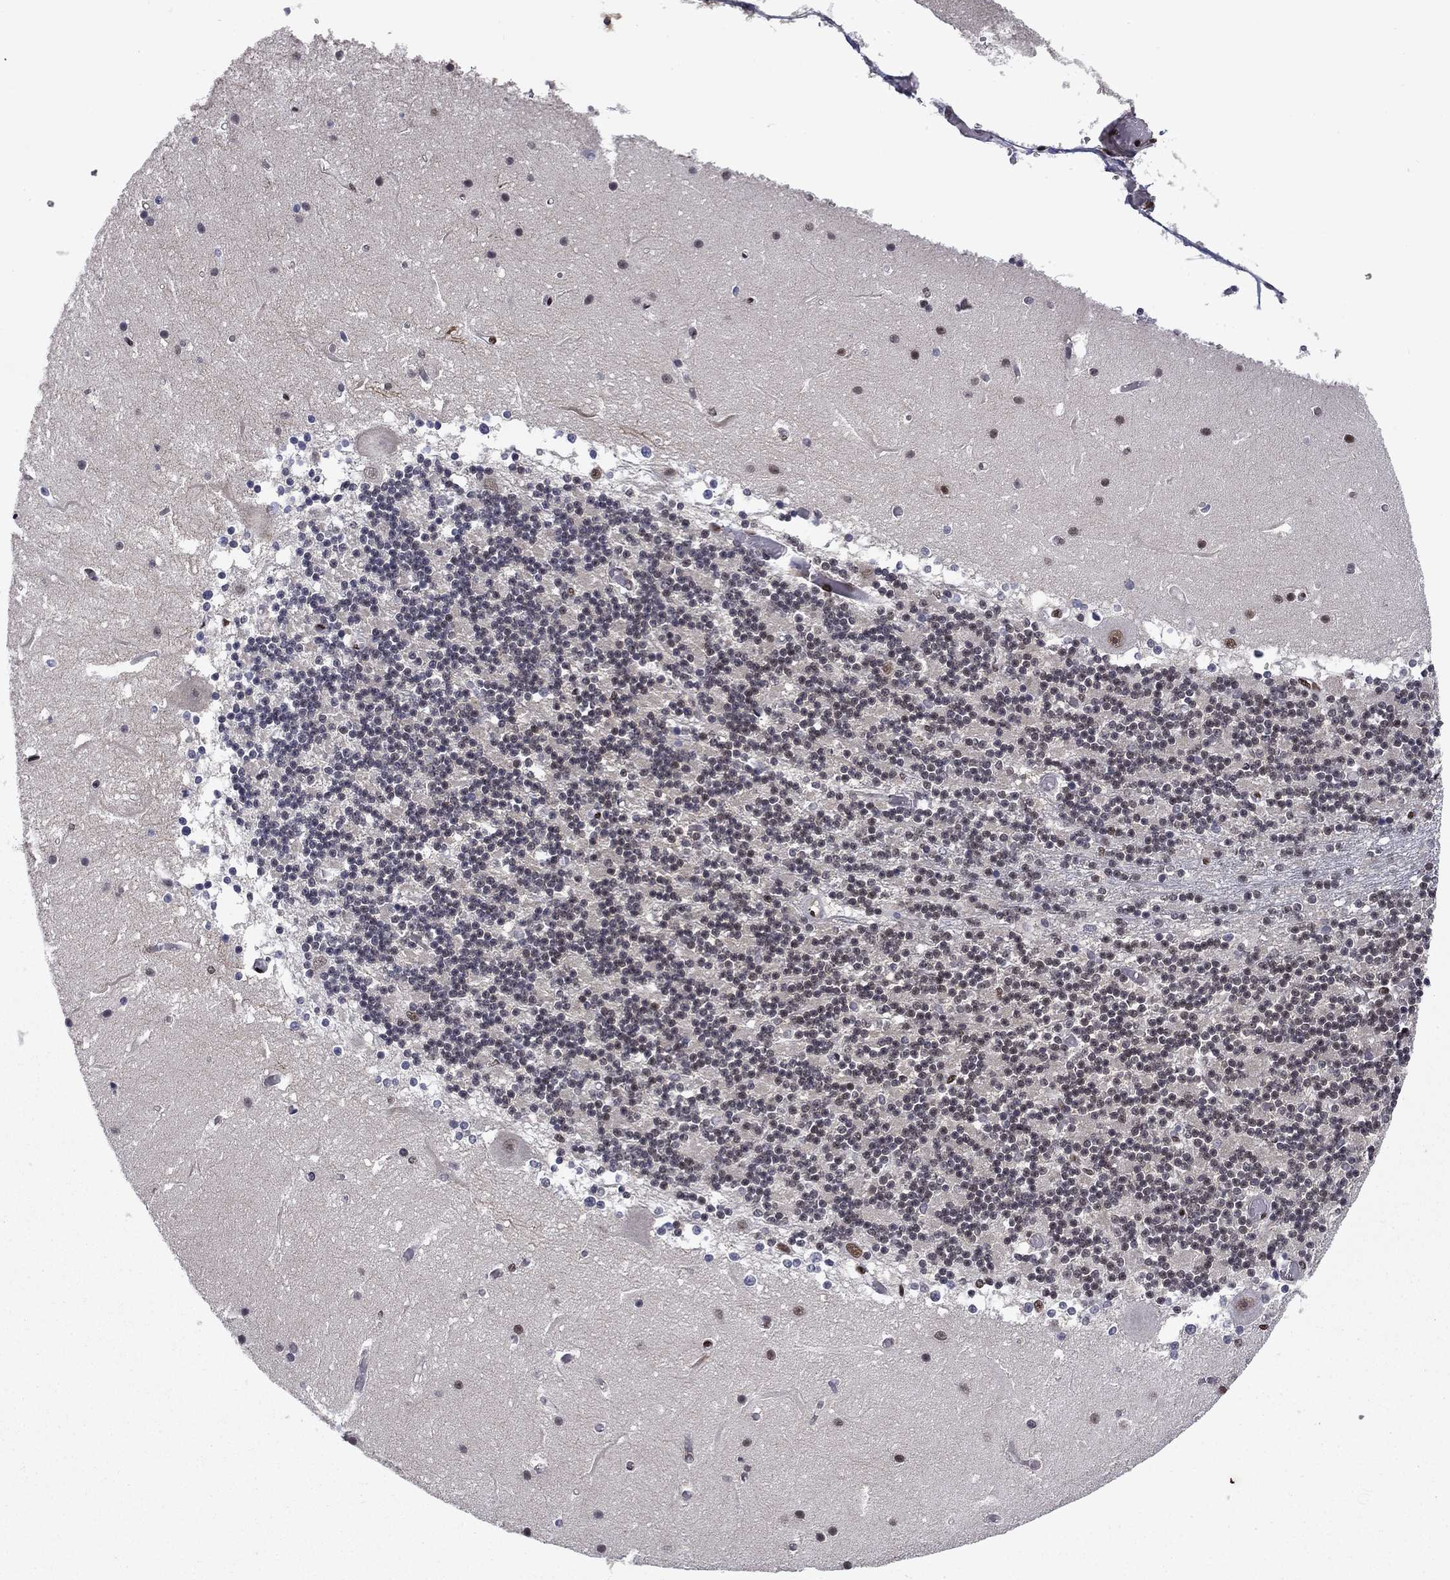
{"staining": {"intensity": "negative", "quantity": "none", "location": "none"}, "tissue": "cerebellum", "cell_type": "Cells in granular layer", "image_type": "normal", "snomed": [{"axis": "morphology", "description": "Normal tissue, NOS"}, {"axis": "topography", "description": "Cerebellum"}], "caption": "Histopathology image shows no protein expression in cells in granular layer of benign cerebellum. (Immunohistochemistry (ihc), brightfield microscopy, high magnification).", "gene": "RPRD1B", "patient": {"sex": "female", "age": 28}}